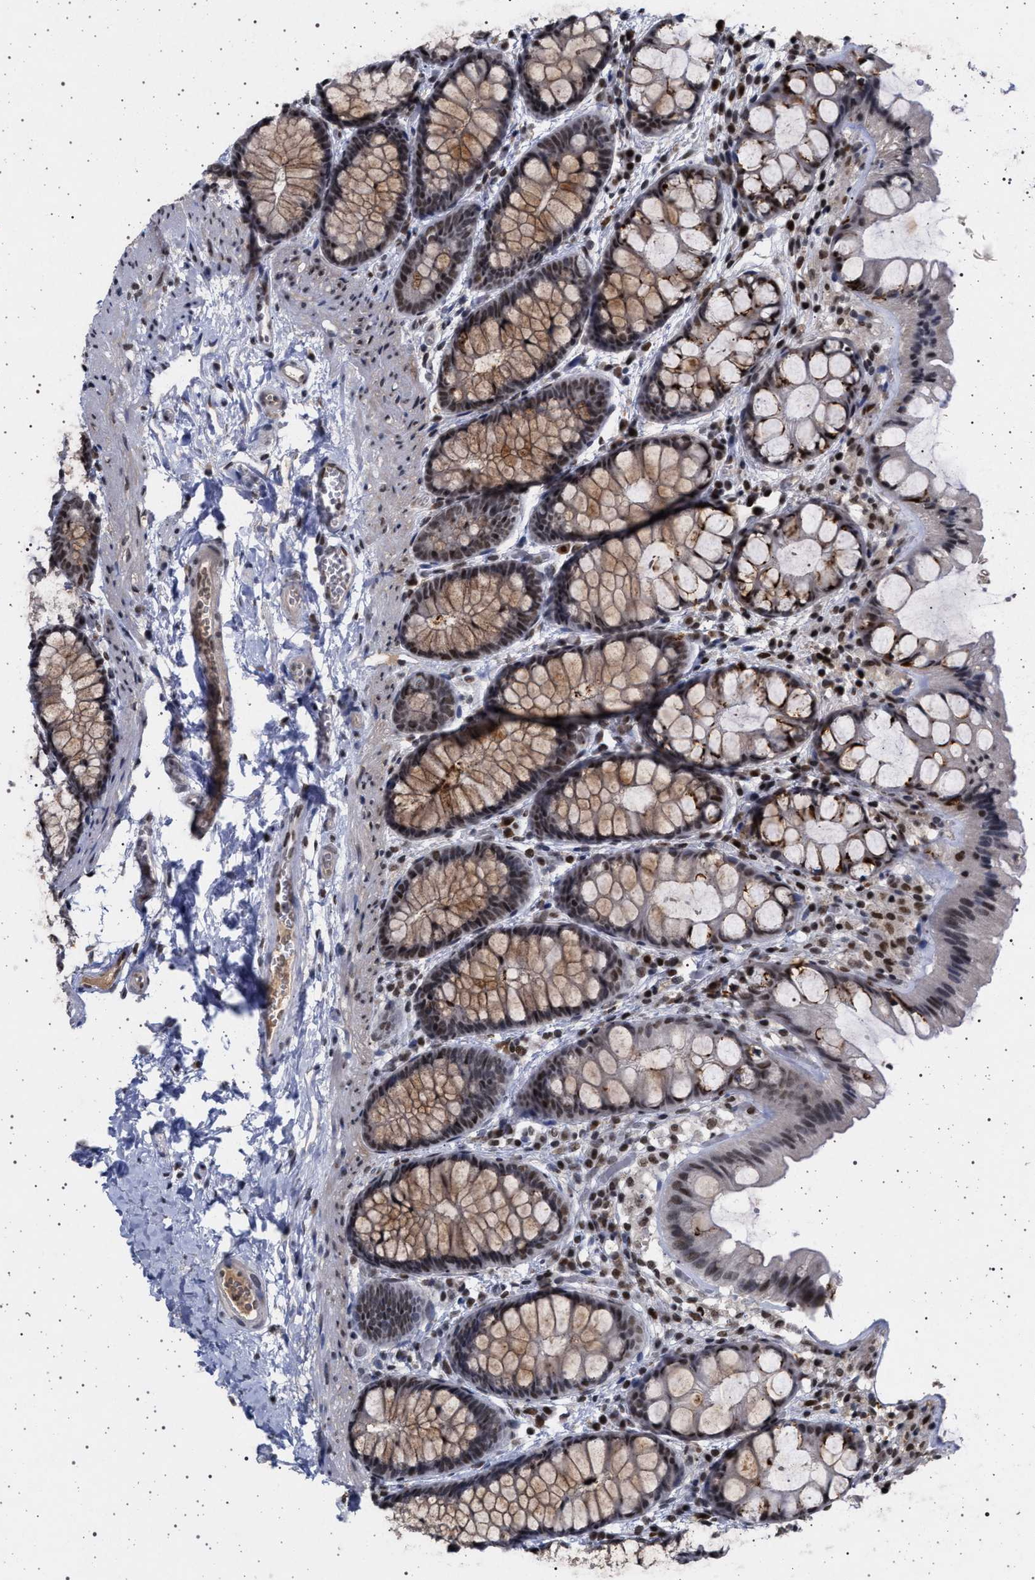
{"staining": {"intensity": "moderate", "quantity": "25%-75%", "location": "nuclear"}, "tissue": "colon", "cell_type": "Endothelial cells", "image_type": "normal", "snomed": [{"axis": "morphology", "description": "Normal tissue, NOS"}, {"axis": "topography", "description": "Colon"}], "caption": "Human colon stained for a protein (brown) displays moderate nuclear positive positivity in about 25%-75% of endothelial cells.", "gene": "PHF12", "patient": {"sex": "male", "age": 47}}